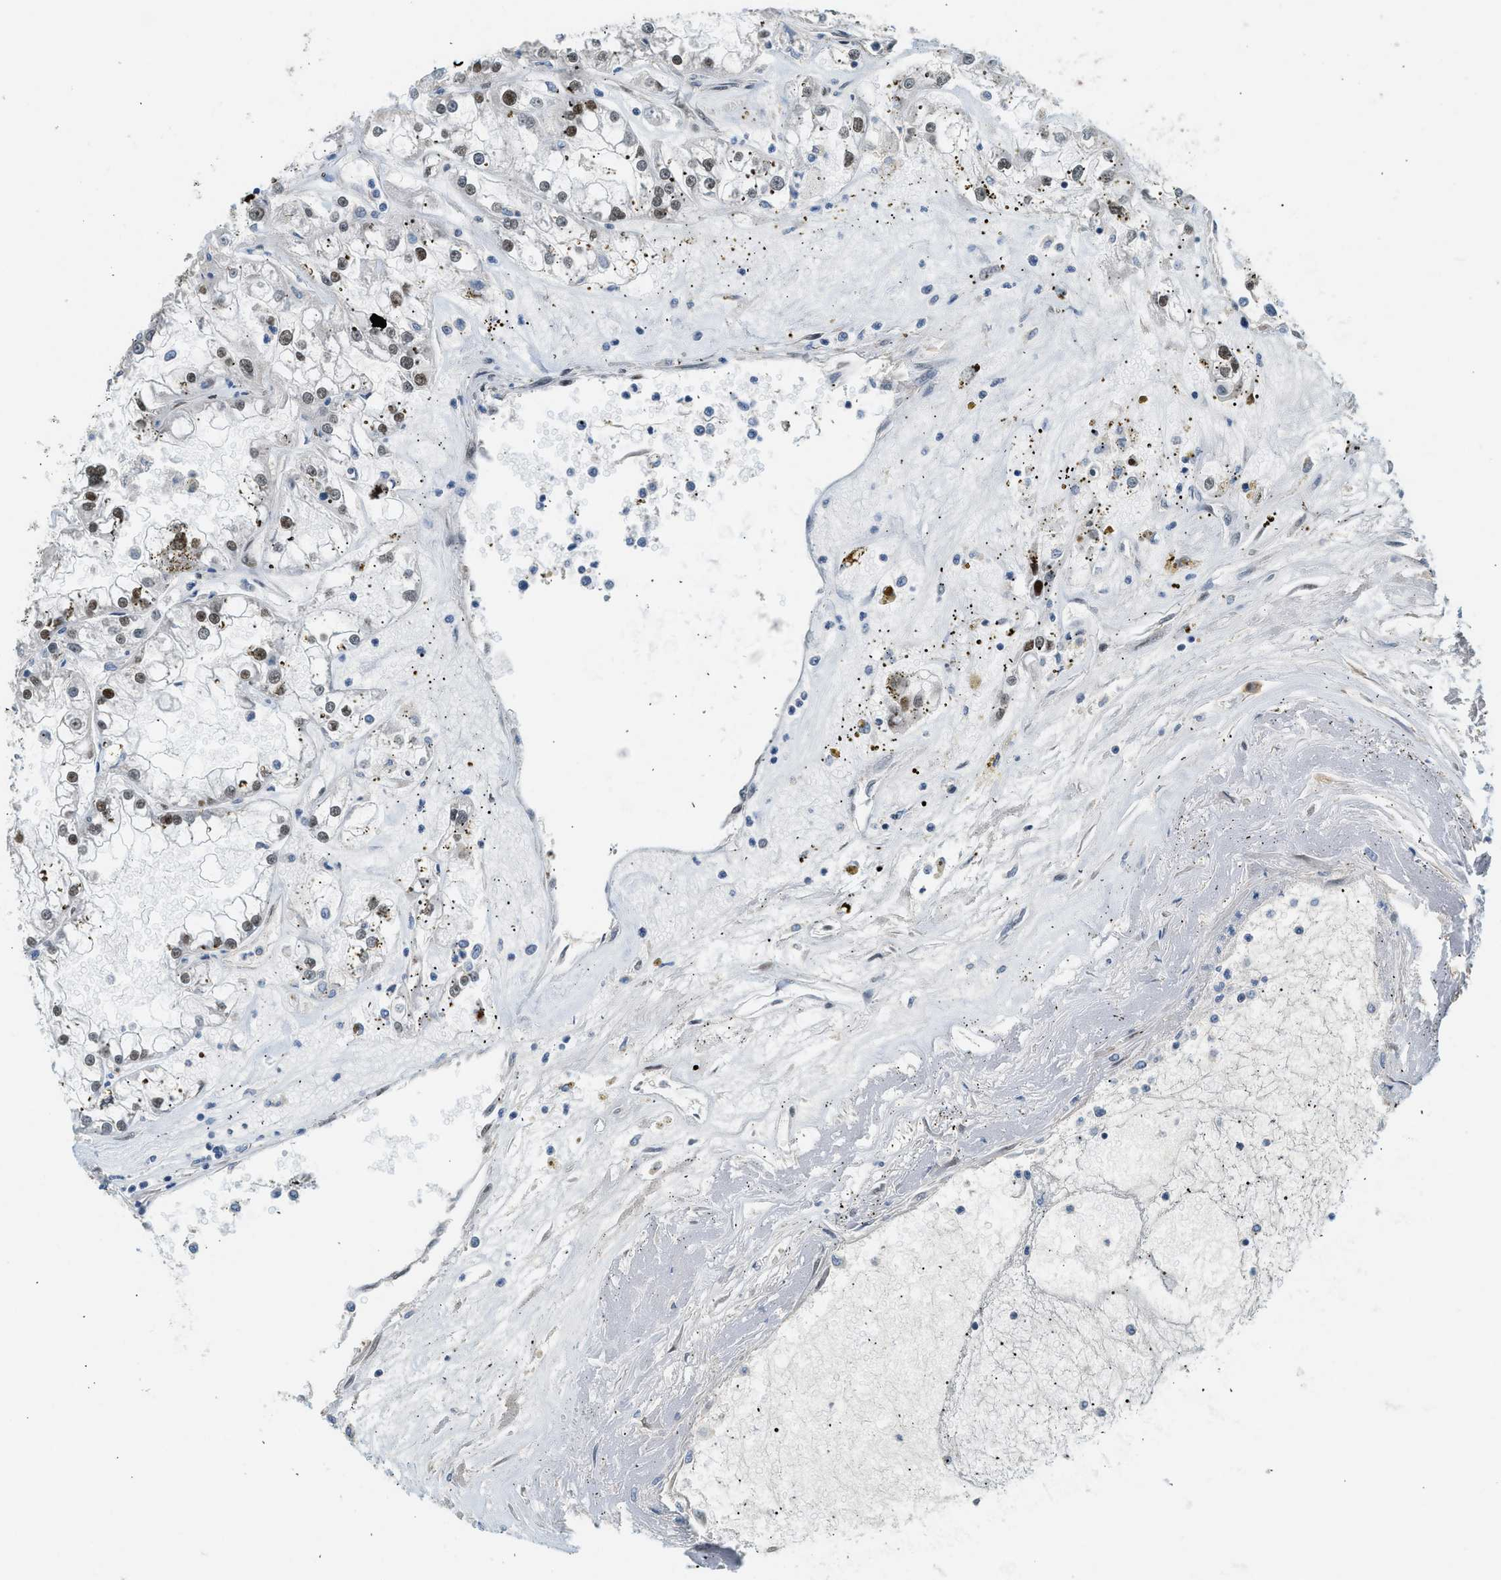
{"staining": {"intensity": "weak", "quantity": ">75%", "location": "nuclear"}, "tissue": "renal cancer", "cell_type": "Tumor cells", "image_type": "cancer", "snomed": [{"axis": "morphology", "description": "Adenocarcinoma, NOS"}, {"axis": "topography", "description": "Kidney"}], "caption": "About >75% of tumor cells in renal adenocarcinoma reveal weak nuclear protein expression as visualized by brown immunohistochemical staining.", "gene": "ZBTB20", "patient": {"sex": "female", "age": 52}}